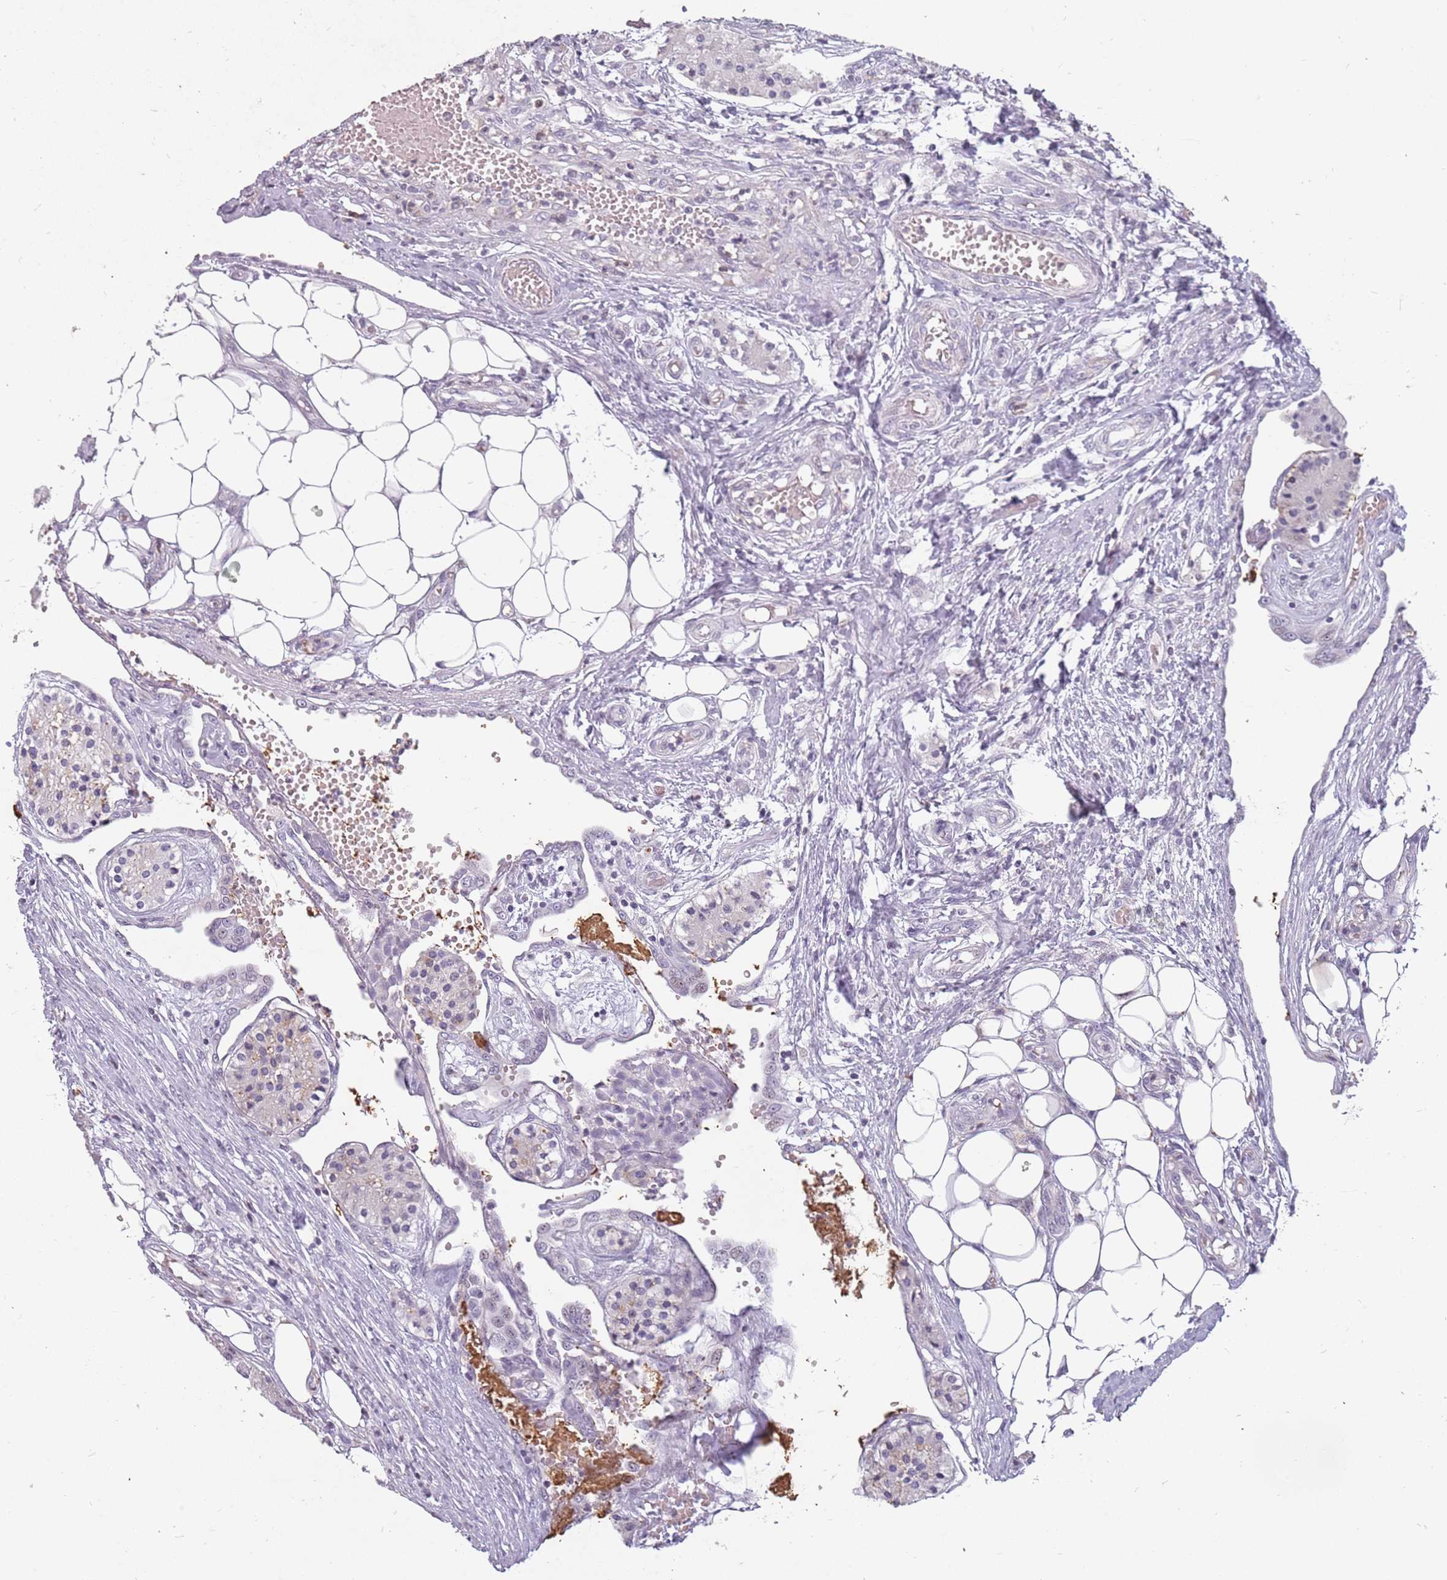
{"staining": {"intensity": "negative", "quantity": "none", "location": "none"}, "tissue": "carcinoid", "cell_type": "Tumor cells", "image_type": "cancer", "snomed": [{"axis": "morphology", "description": "Carcinoid, malignant, NOS"}, {"axis": "topography", "description": "Colon"}], "caption": "The micrograph reveals no significant staining in tumor cells of carcinoid (malignant).", "gene": "NEK6", "patient": {"sex": "female", "age": 52}}